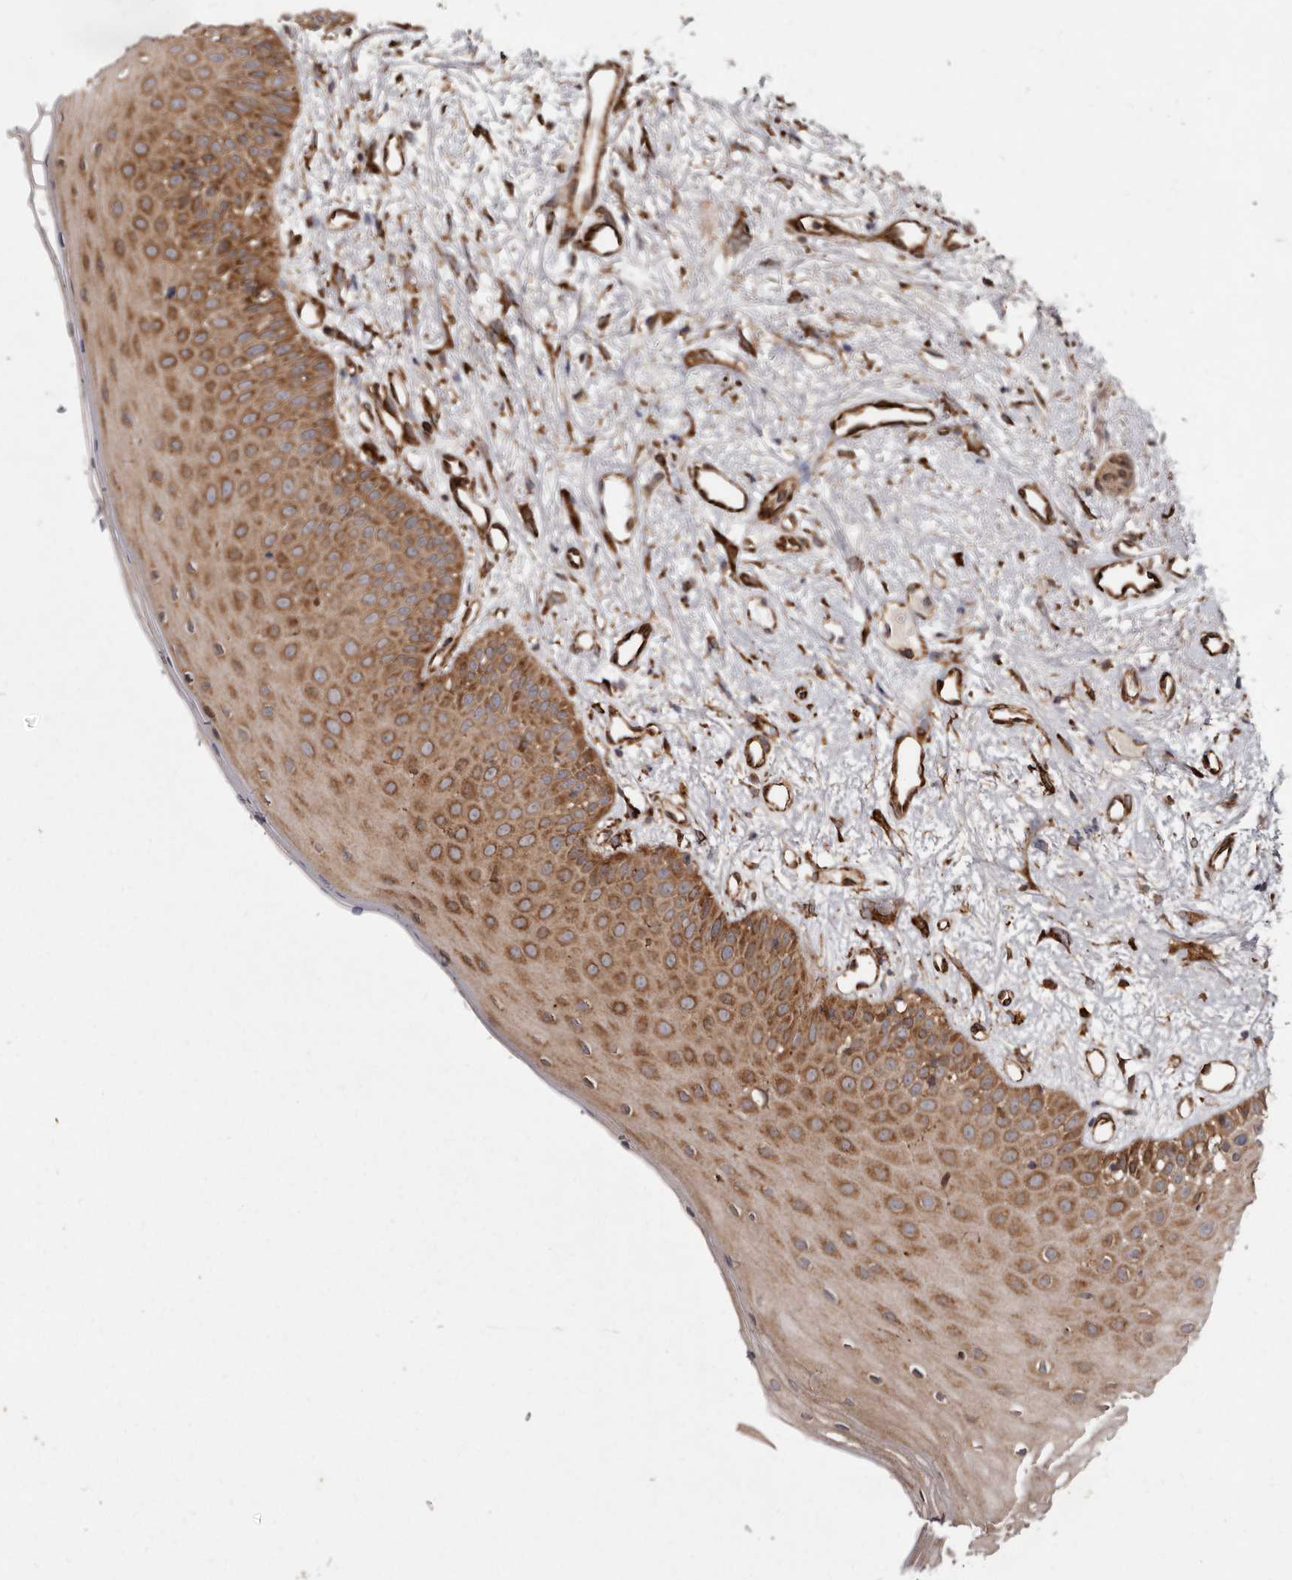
{"staining": {"intensity": "moderate", "quantity": ">75%", "location": "cytoplasmic/membranous"}, "tissue": "oral mucosa", "cell_type": "Squamous epithelial cells", "image_type": "normal", "snomed": [{"axis": "morphology", "description": "Normal tissue, NOS"}, {"axis": "topography", "description": "Oral tissue"}], "caption": "Oral mucosa stained for a protein displays moderate cytoplasmic/membranous positivity in squamous epithelial cells. (DAB IHC, brown staining for protein, blue staining for nuclei).", "gene": "FLAD1", "patient": {"sex": "female", "age": 63}}